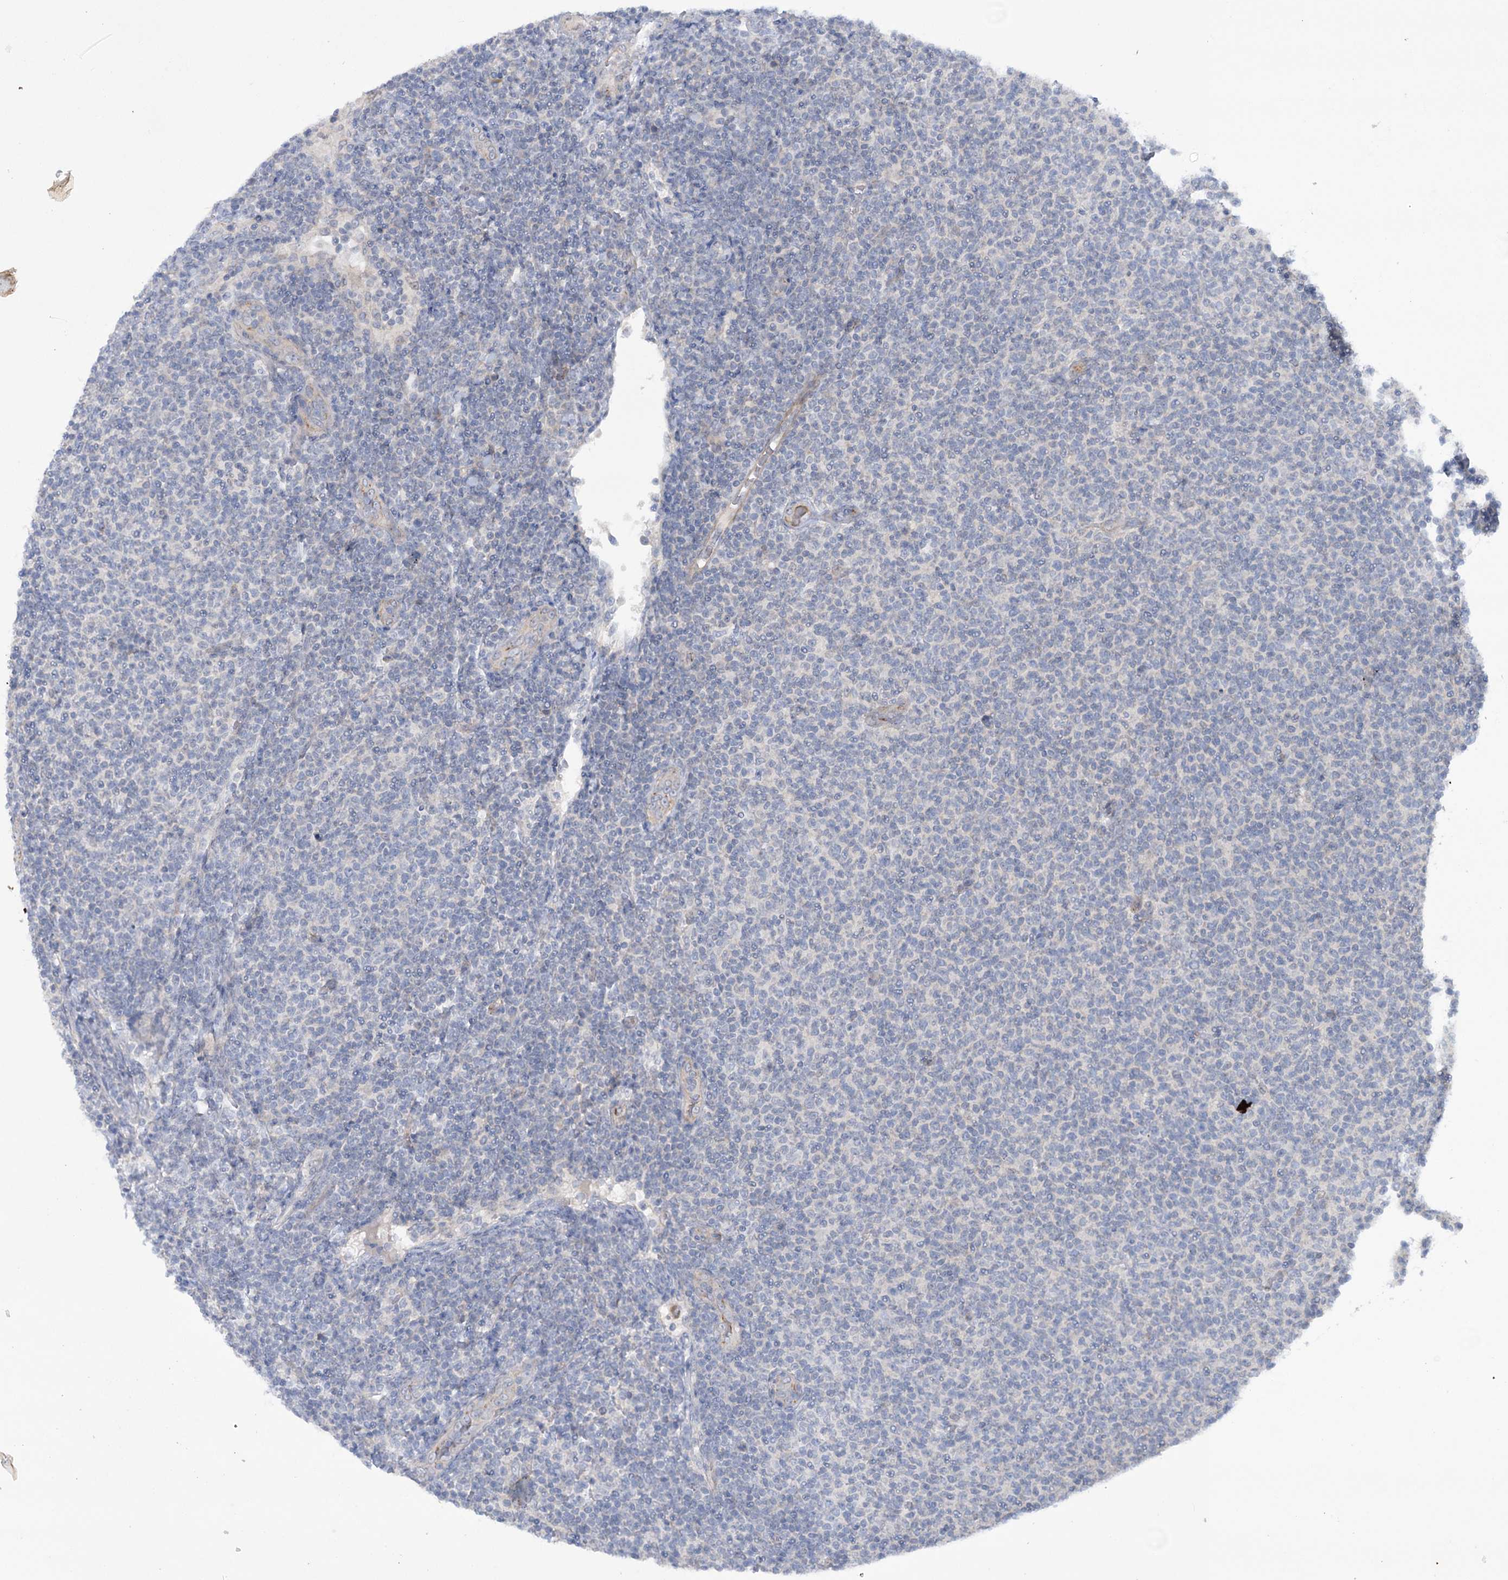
{"staining": {"intensity": "negative", "quantity": "none", "location": "none"}, "tissue": "lymphoma", "cell_type": "Tumor cells", "image_type": "cancer", "snomed": [{"axis": "morphology", "description": "Malignant lymphoma, non-Hodgkin's type, Low grade"}, {"axis": "topography", "description": "Lymph node"}], "caption": "IHC photomicrograph of neoplastic tissue: lymphoma stained with DAB (3,3'-diaminobenzidine) demonstrates no significant protein positivity in tumor cells.", "gene": "TRIM71", "patient": {"sex": "male", "age": 66}}